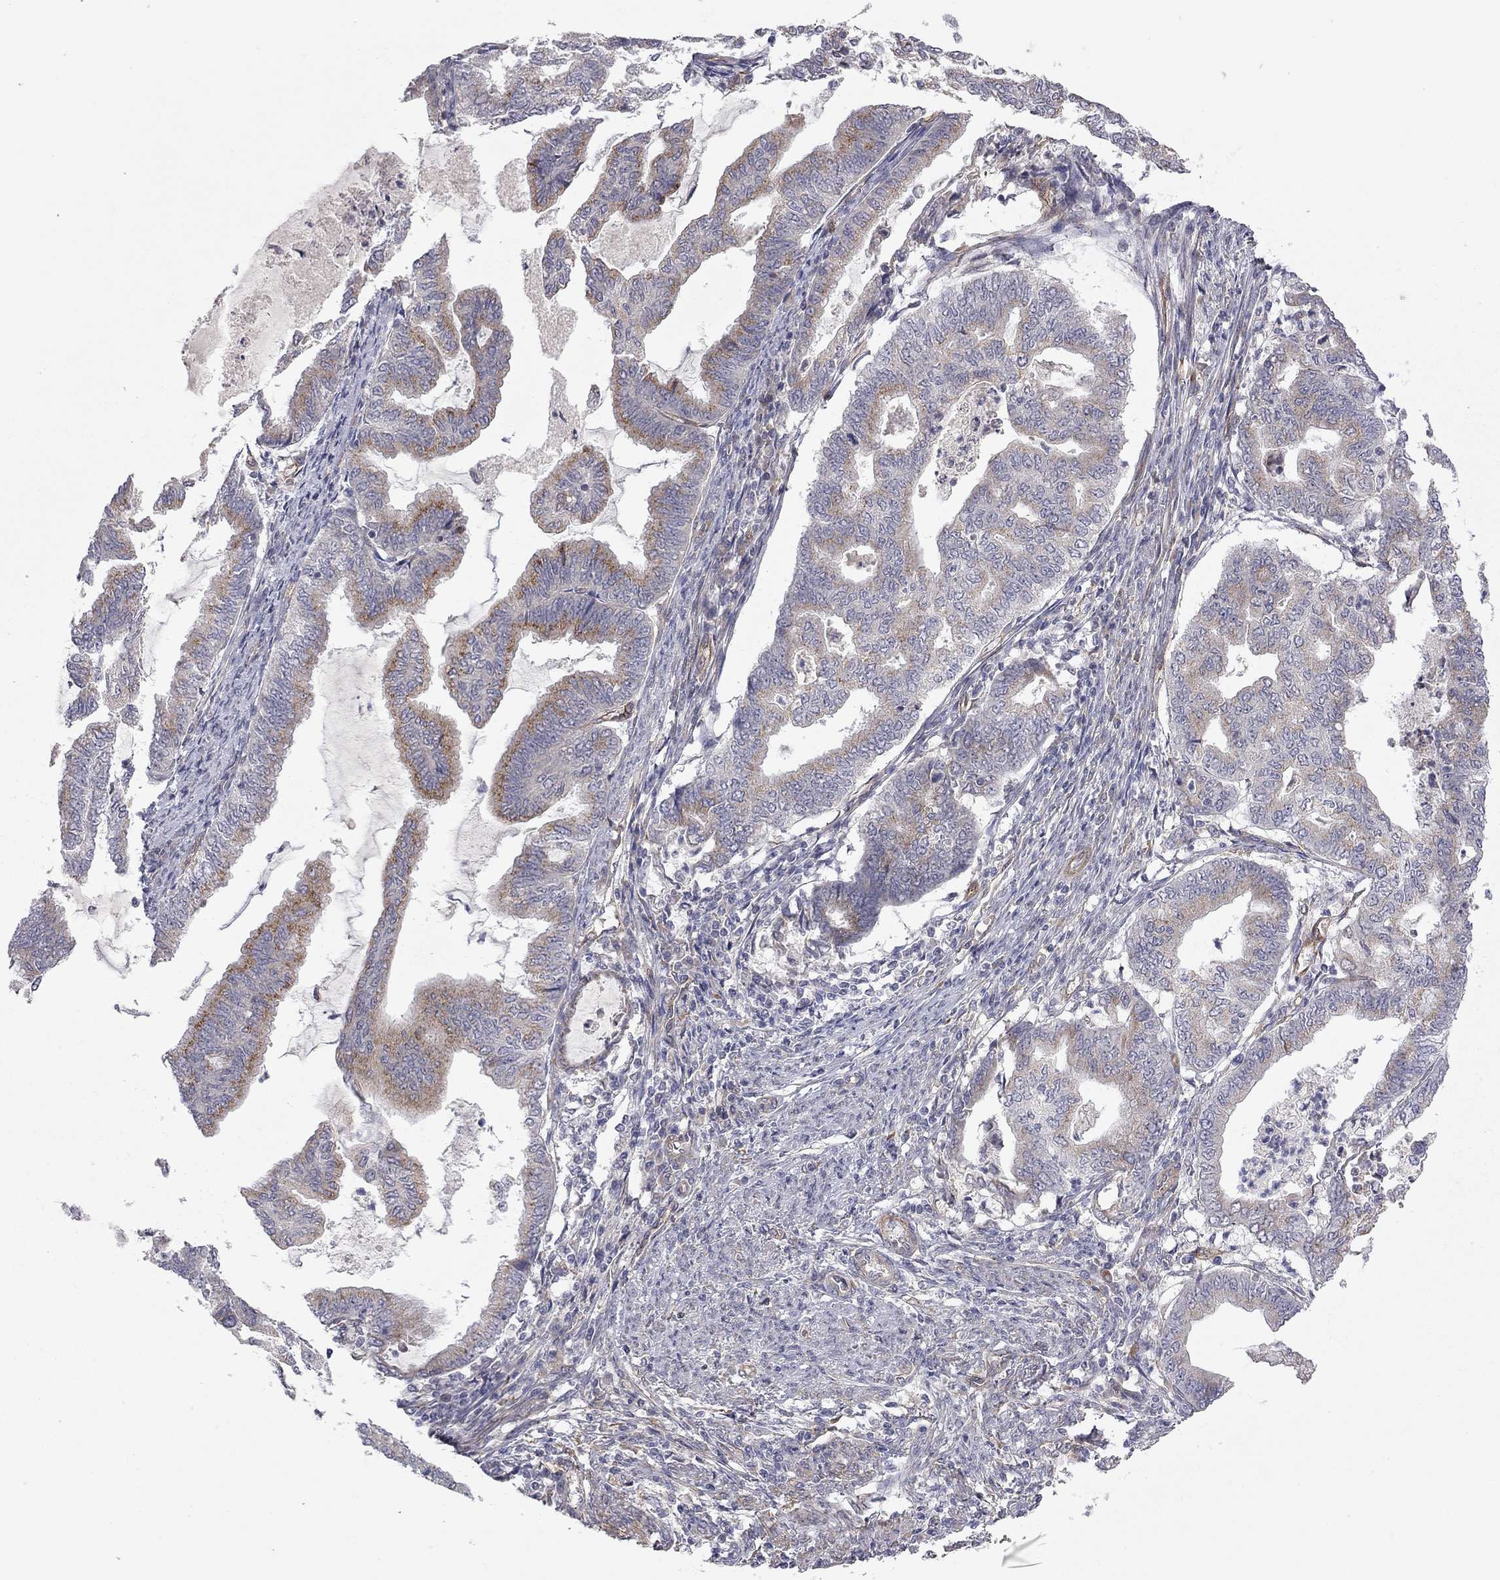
{"staining": {"intensity": "moderate", "quantity": "25%-75%", "location": "cytoplasmic/membranous"}, "tissue": "endometrial cancer", "cell_type": "Tumor cells", "image_type": "cancer", "snomed": [{"axis": "morphology", "description": "Adenocarcinoma, NOS"}, {"axis": "topography", "description": "Endometrium"}], "caption": "Immunohistochemistry (DAB) staining of human endometrial cancer (adenocarcinoma) shows moderate cytoplasmic/membranous protein positivity in about 25%-75% of tumor cells.", "gene": "EXOC3L2", "patient": {"sex": "female", "age": 79}}